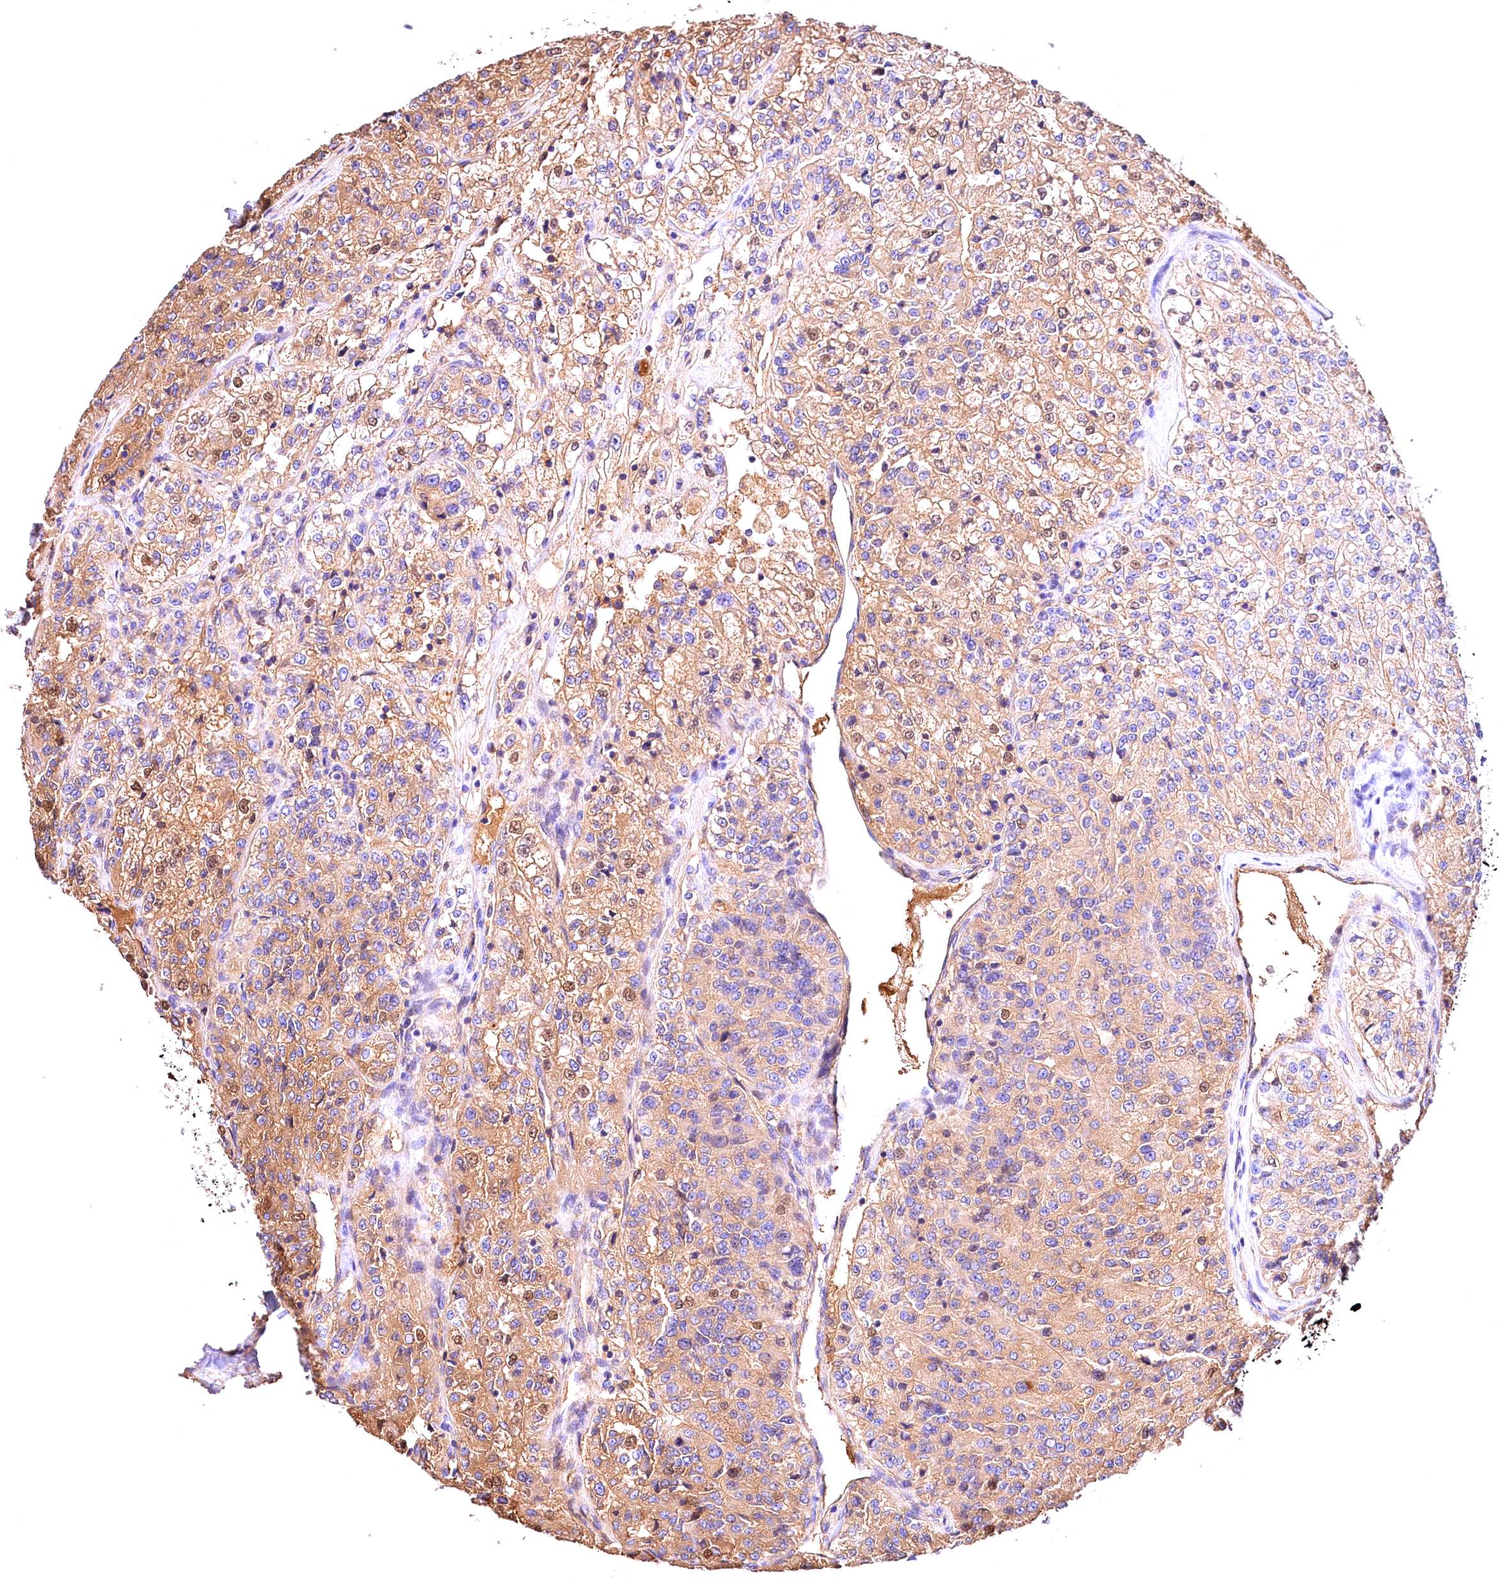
{"staining": {"intensity": "moderate", "quantity": "25%-75%", "location": "cytoplasmic/membranous"}, "tissue": "renal cancer", "cell_type": "Tumor cells", "image_type": "cancer", "snomed": [{"axis": "morphology", "description": "Adenocarcinoma, NOS"}, {"axis": "topography", "description": "Kidney"}], "caption": "Immunohistochemical staining of renal cancer shows moderate cytoplasmic/membranous protein positivity in about 25%-75% of tumor cells. (Brightfield microscopy of DAB IHC at high magnification).", "gene": "ARMC6", "patient": {"sex": "female", "age": 63}}